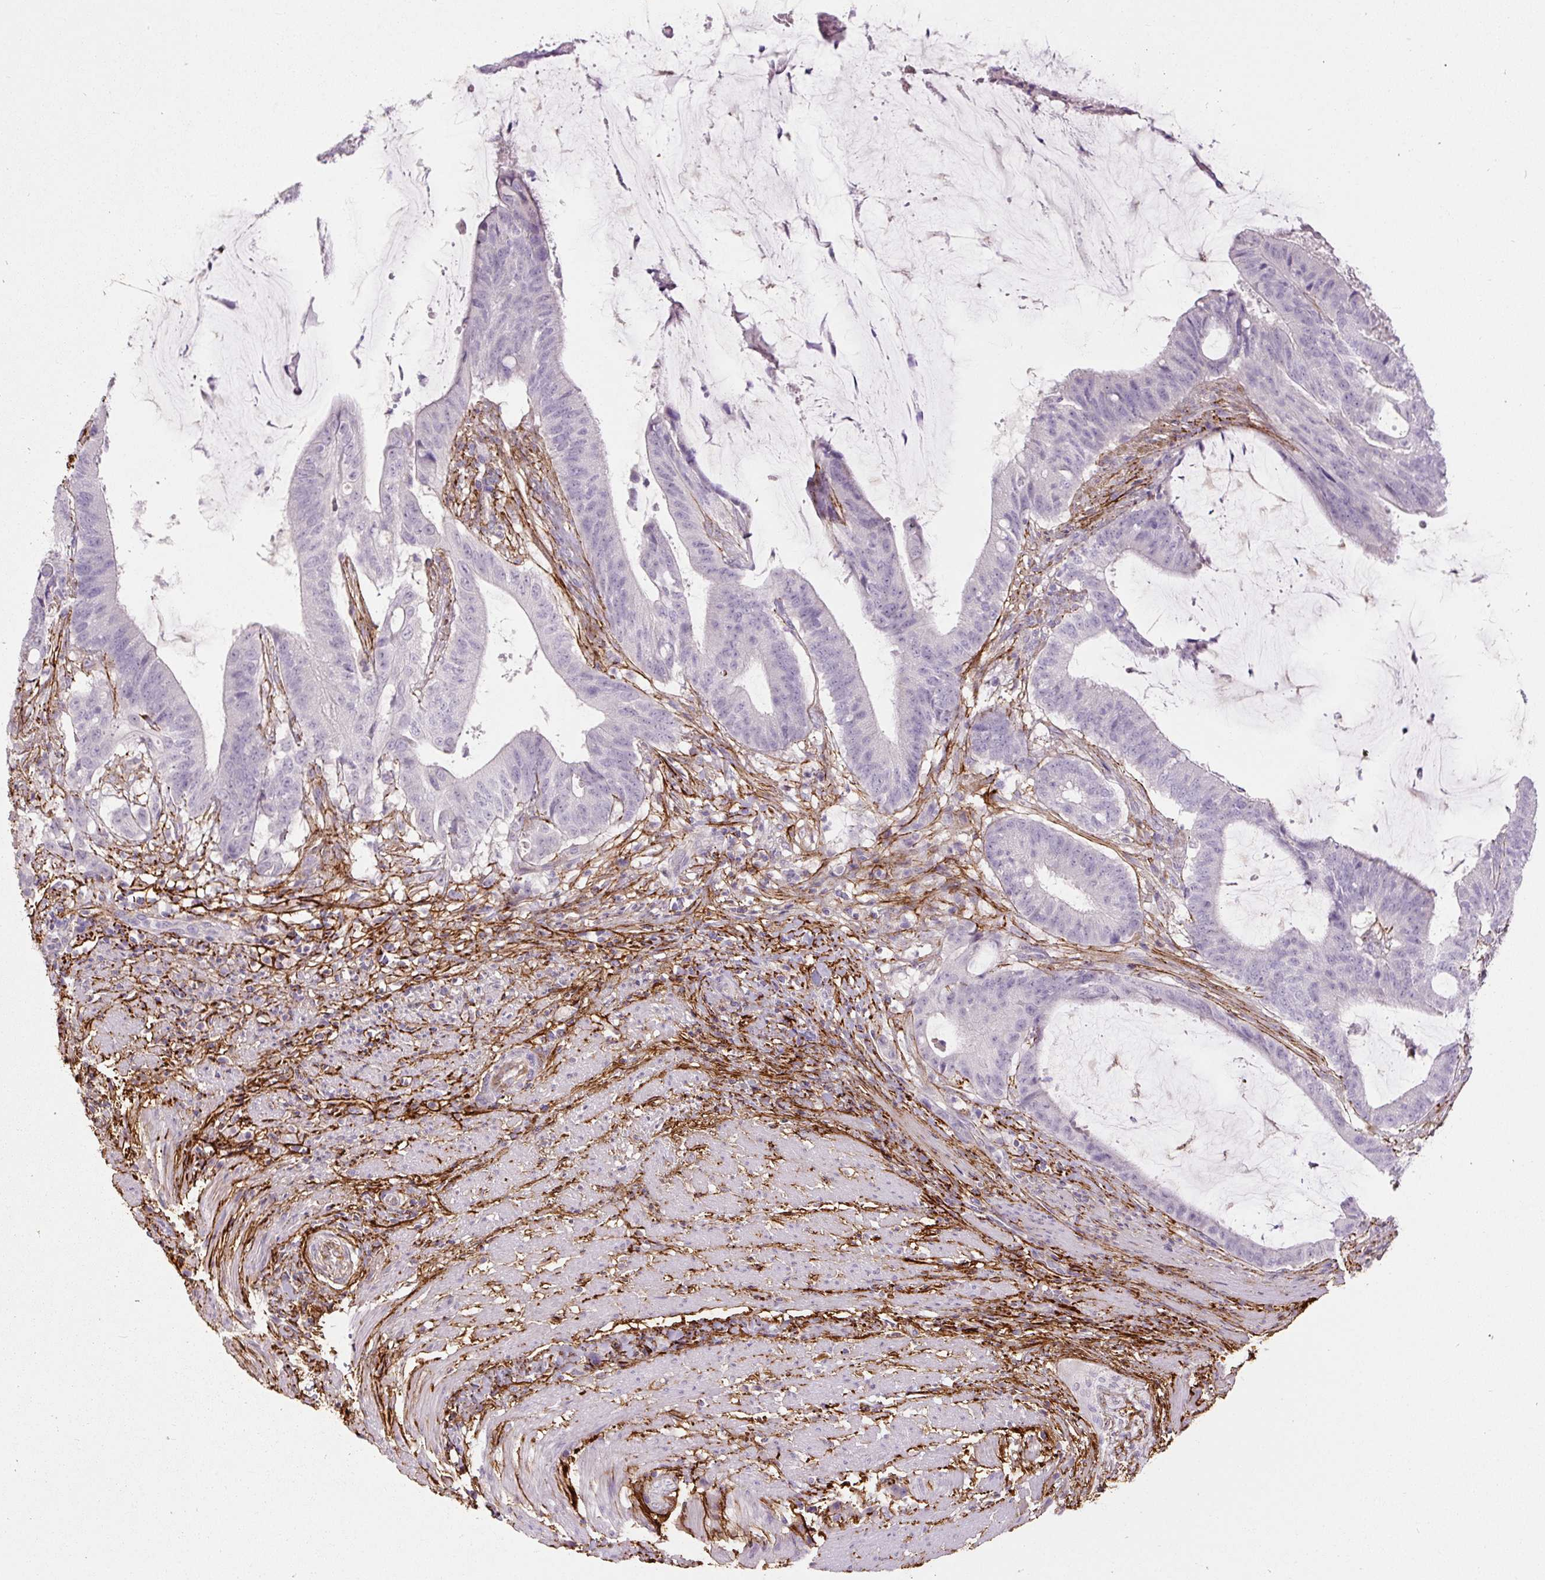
{"staining": {"intensity": "negative", "quantity": "none", "location": "none"}, "tissue": "colorectal cancer", "cell_type": "Tumor cells", "image_type": "cancer", "snomed": [{"axis": "morphology", "description": "Adenocarcinoma, NOS"}, {"axis": "topography", "description": "Colon"}], "caption": "DAB immunohistochemical staining of adenocarcinoma (colorectal) displays no significant expression in tumor cells.", "gene": "FBN1", "patient": {"sex": "female", "age": 43}}